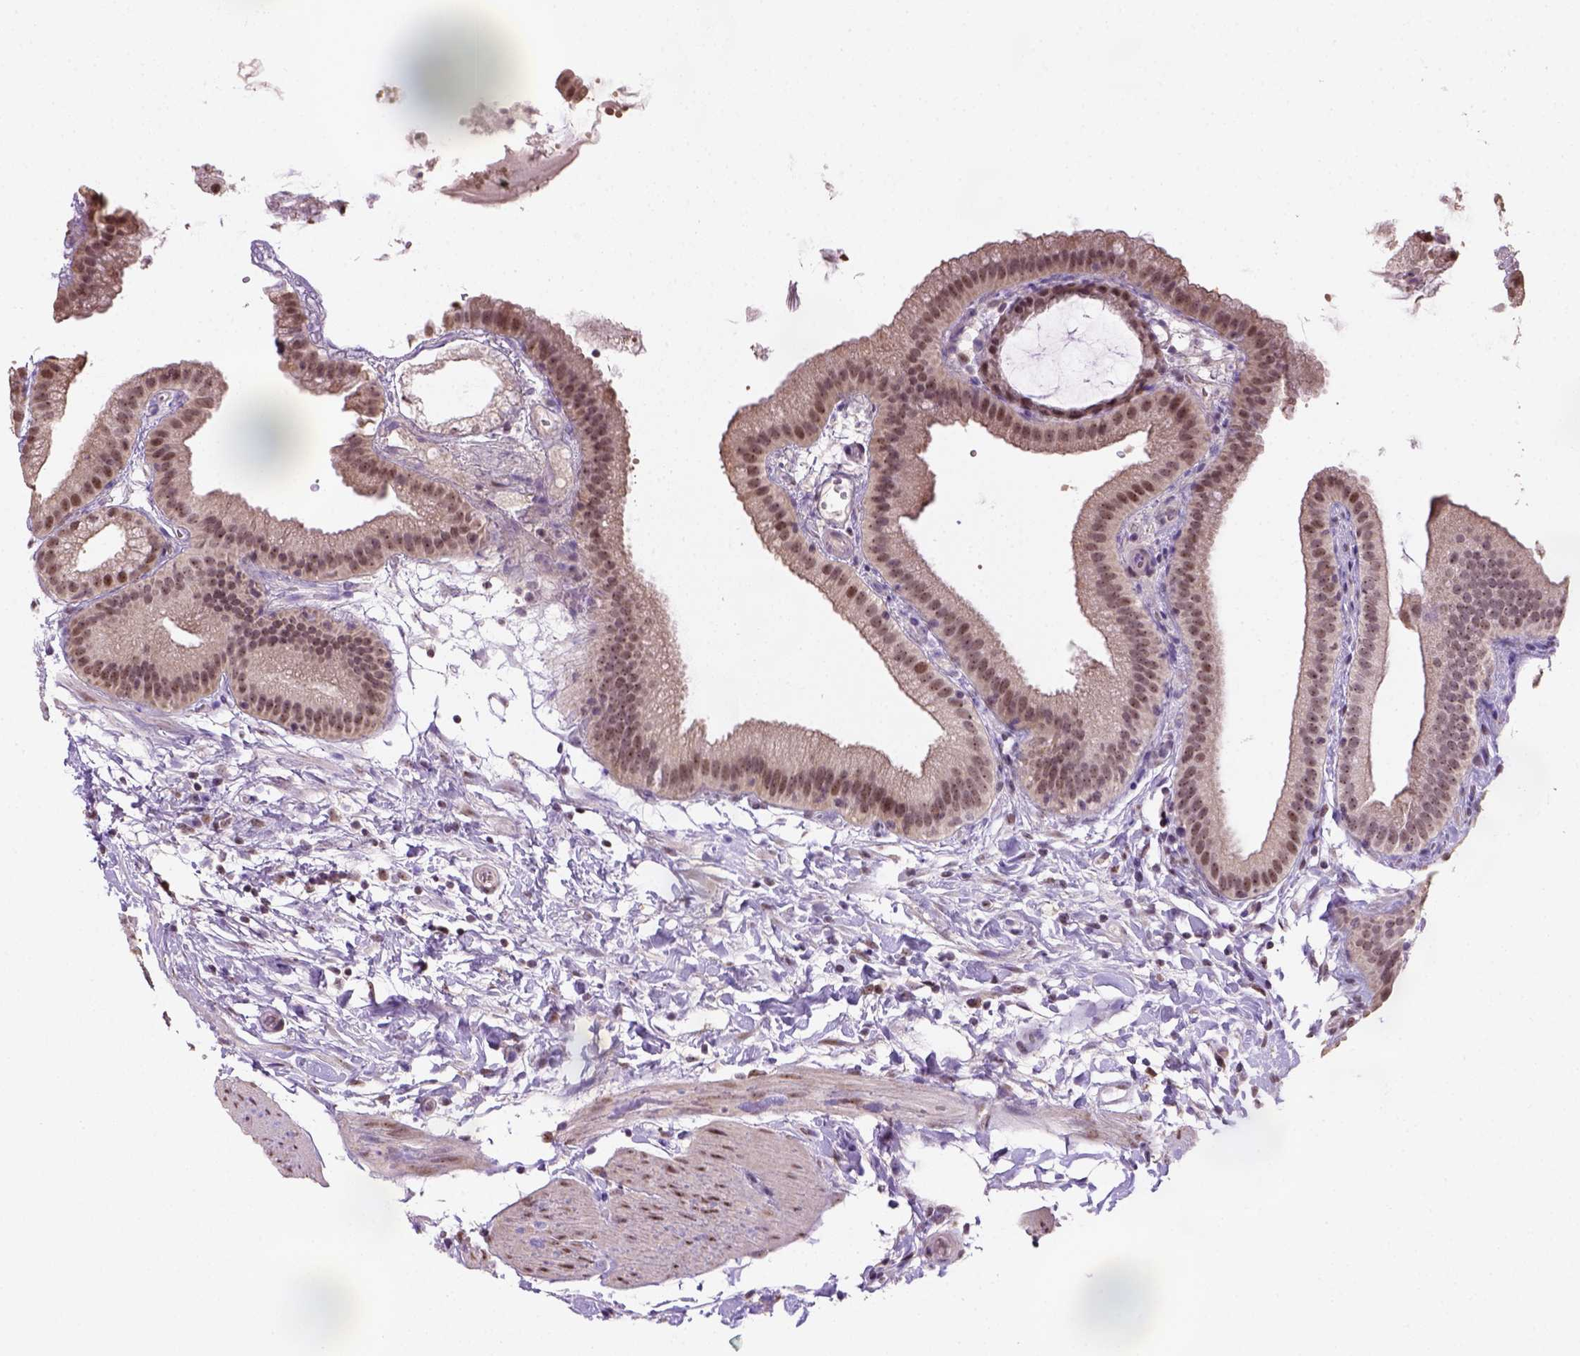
{"staining": {"intensity": "moderate", "quantity": ">75%", "location": "nuclear"}, "tissue": "gallbladder", "cell_type": "Glandular cells", "image_type": "normal", "snomed": [{"axis": "morphology", "description": "Normal tissue, NOS"}, {"axis": "topography", "description": "Gallbladder"}], "caption": "Immunohistochemistry (IHC) (DAB) staining of unremarkable gallbladder exhibits moderate nuclear protein expression in approximately >75% of glandular cells. (DAB (3,3'-diaminobenzidine) = brown stain, brightfield microscopy at high magnification).", "gene": "DDX50", "patient": {"sex": "female", "age": 63}}